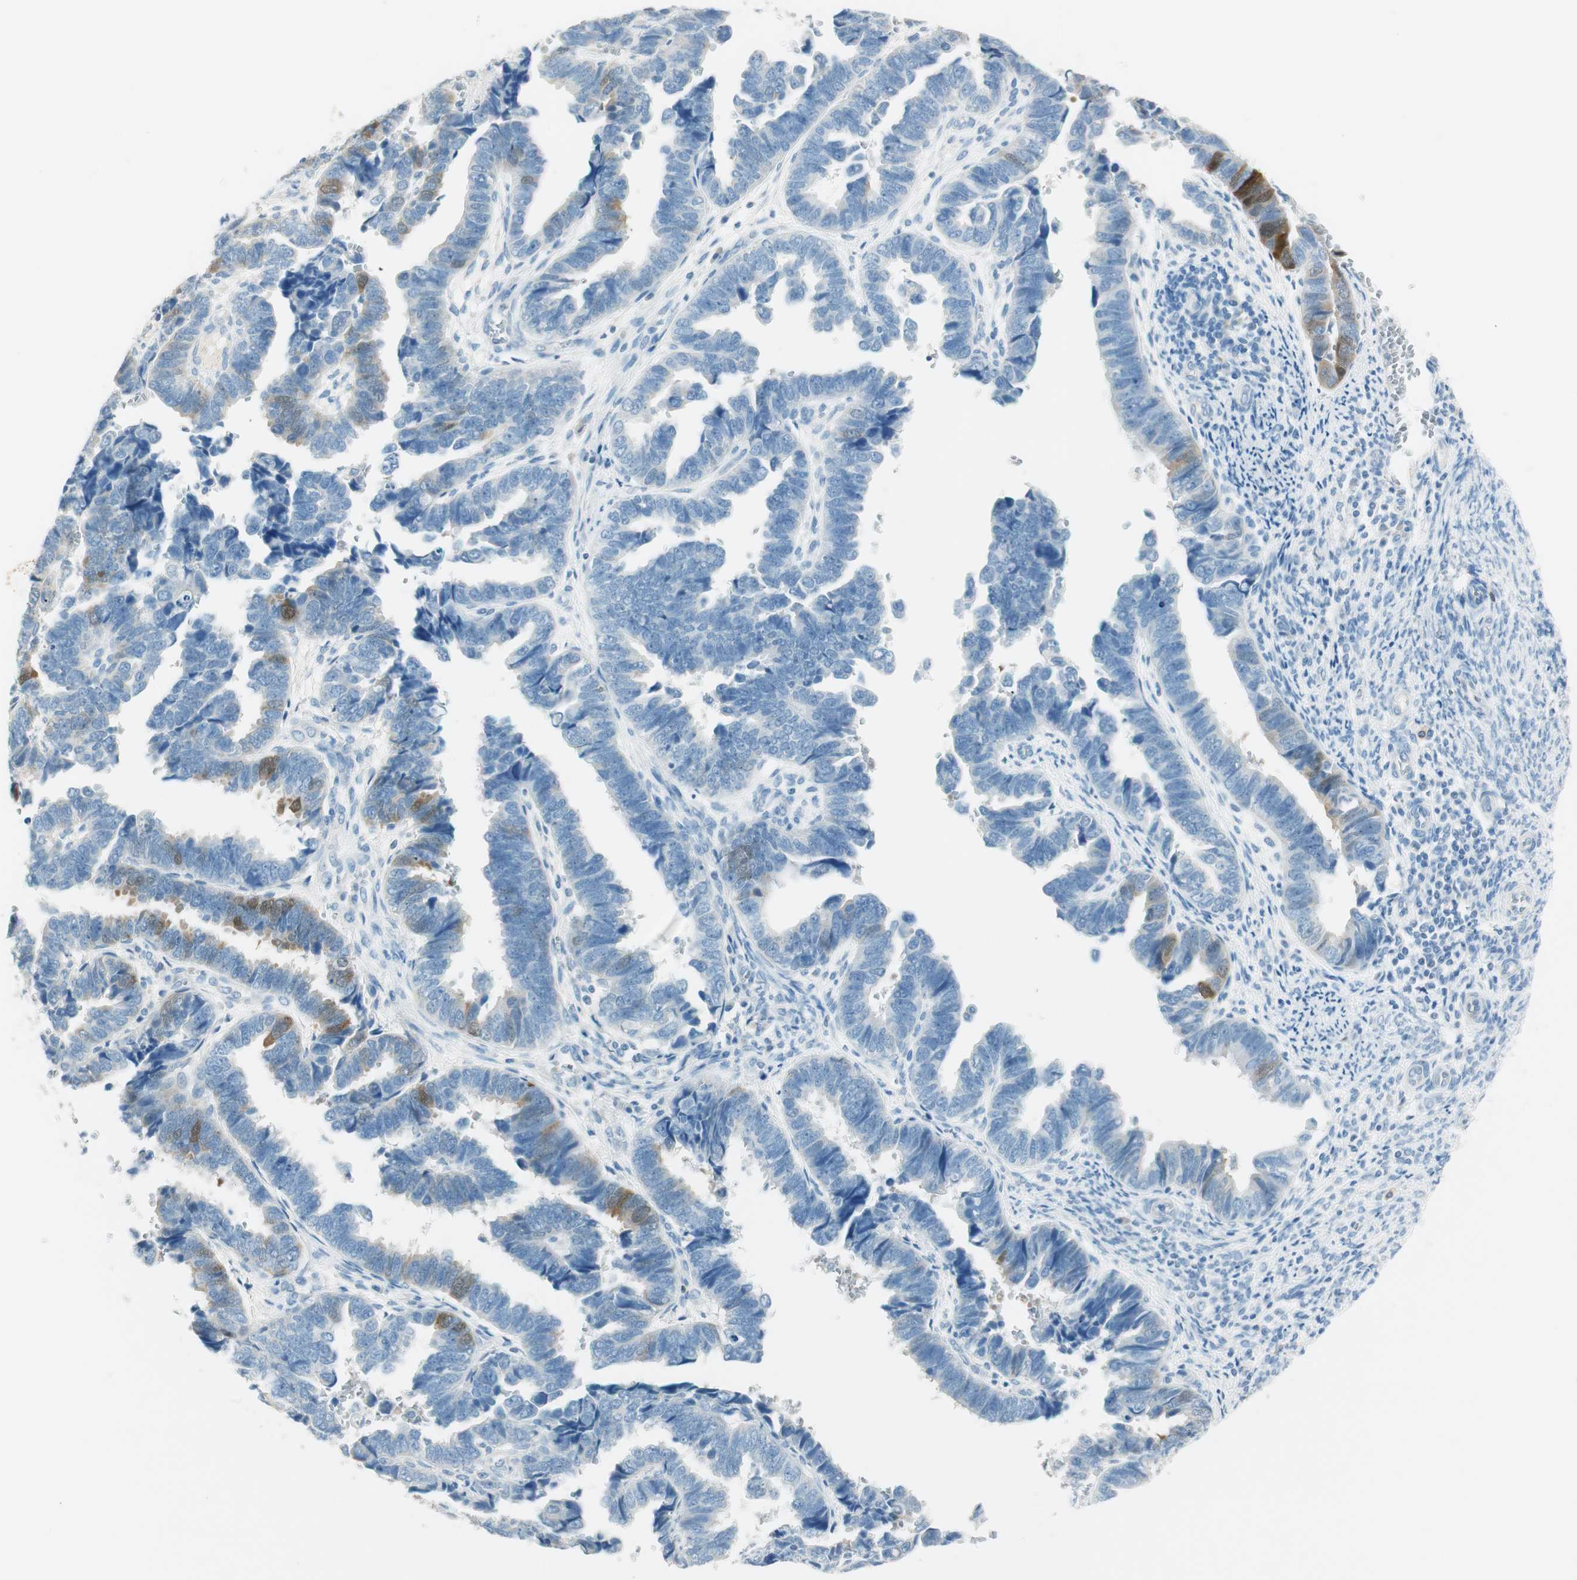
{"staining": {"intensity": "moderate", "quantity": "<25%", "location": "cytoplasmic/membranous,nuclear"}, "tissue": "endometrial cancer", "cell_type": "Tumor cells", "image_type": "cancer", "snomed": [{"axis": "morphology", "description": "Adenocarcinoma, NOS"}, {"axis": "topography", "description": "Endometrium"}], "caption": "Immunohistochemical staining of endometrial cancer (adenocarcinoma) exhibits low levels of moderate cytoplasmic/membranous and nuclear protein positivity in about <25% of tumor cells. Nuclei are stained in blue.", "gene": "HPGD", "patient": {"sex": "female", "age": 75}}